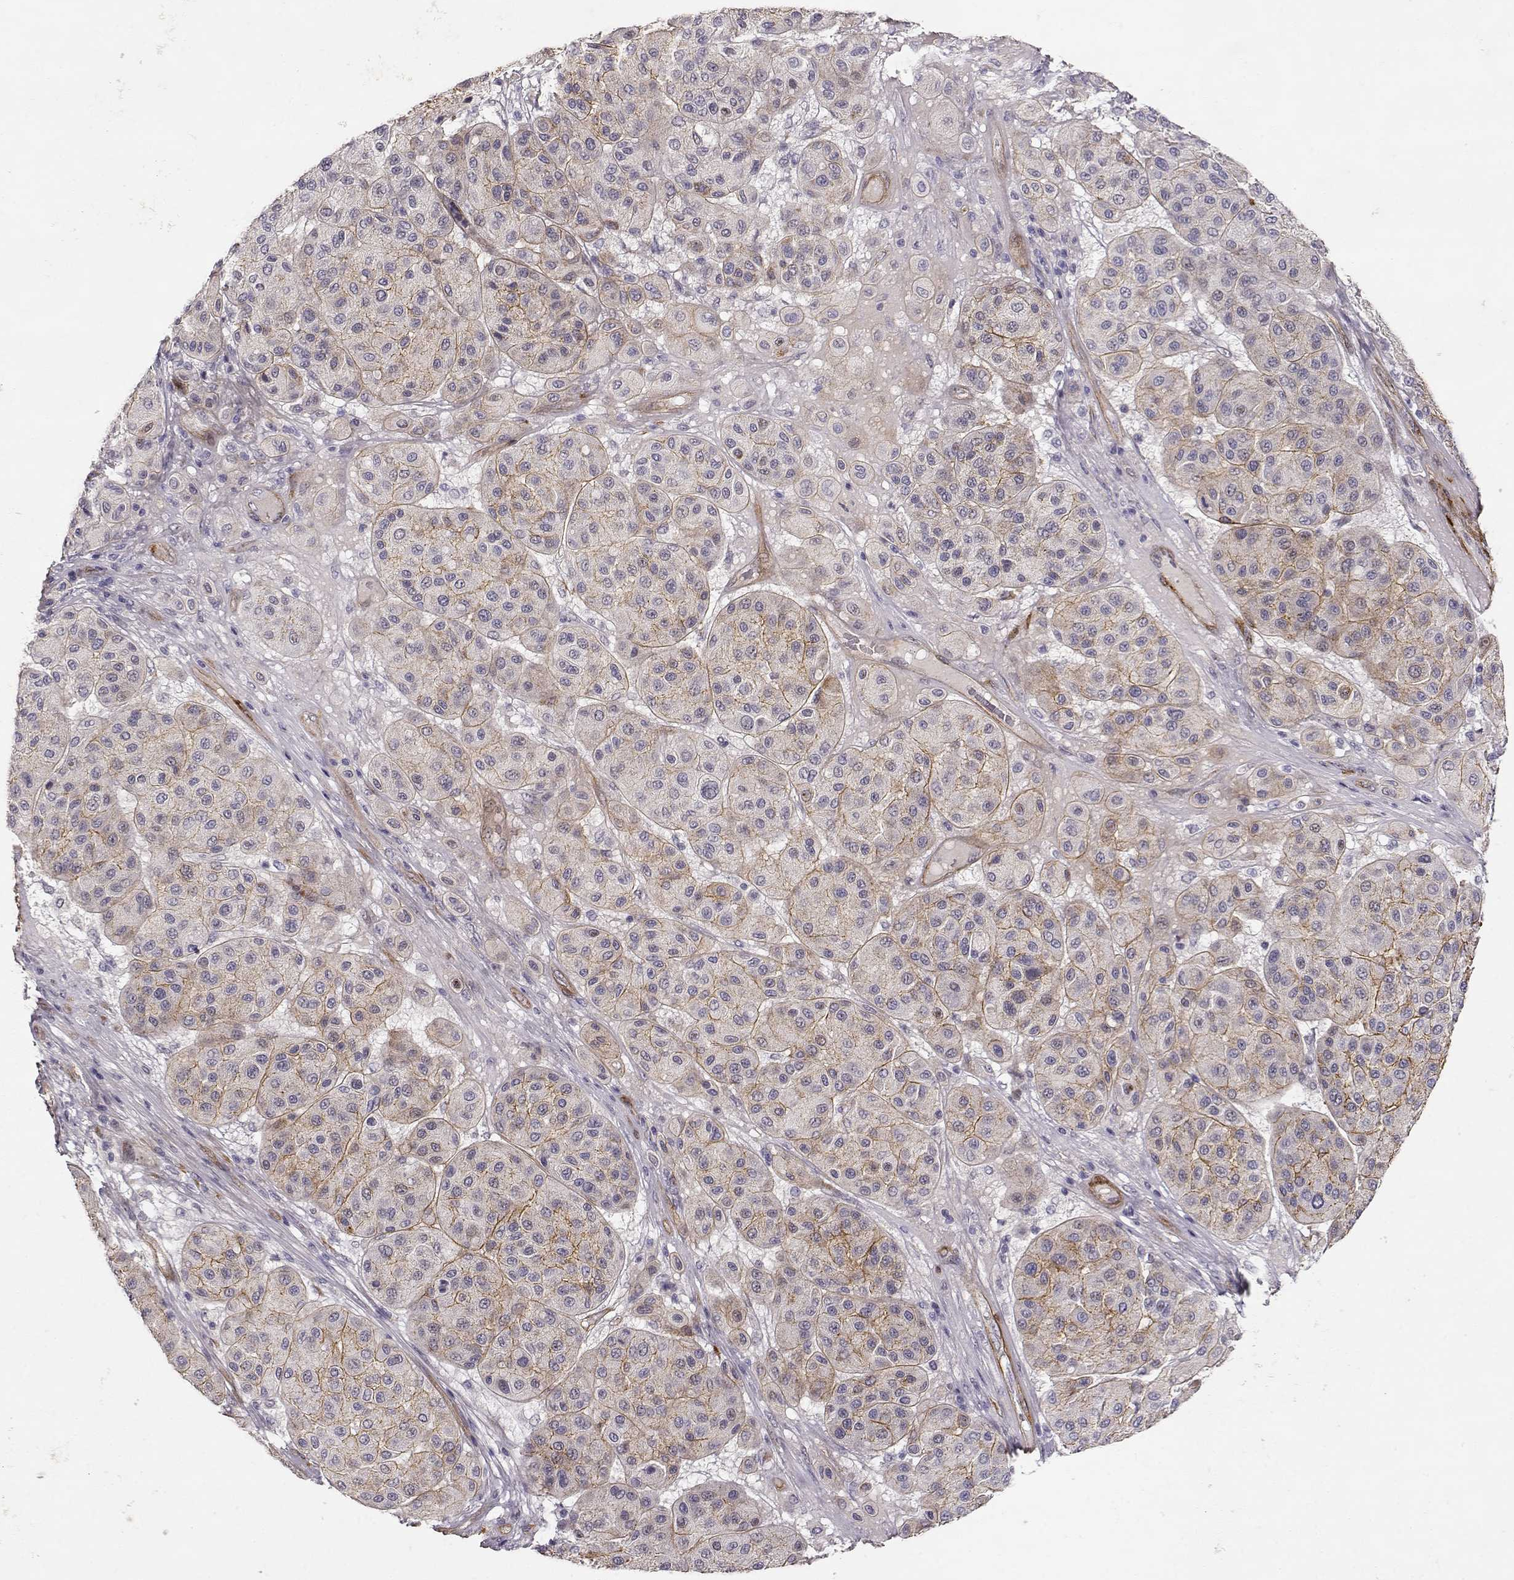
{"staining": {"intensity": "negative", "quantity": "none", "location": "none"}, "tissue": "melanoma", "cell_type": "Tumor cells", "image_type": "cancer", "snomed": [{"axis": "morphology", "description": "Malignant melanoma, Metastatic site"}, {"axis": "topography", "description": "Smooth muscle"}], "caption": "This photomicrograph is of malignant melanoma (metastatic site) stained with immunohistochemistry to label a protein in brown with the nuclei are counter-stained blue. There is no positivity in tumor cells.", "gene": "LAMC1", "patient": {"sex": "male", "age": 41}}